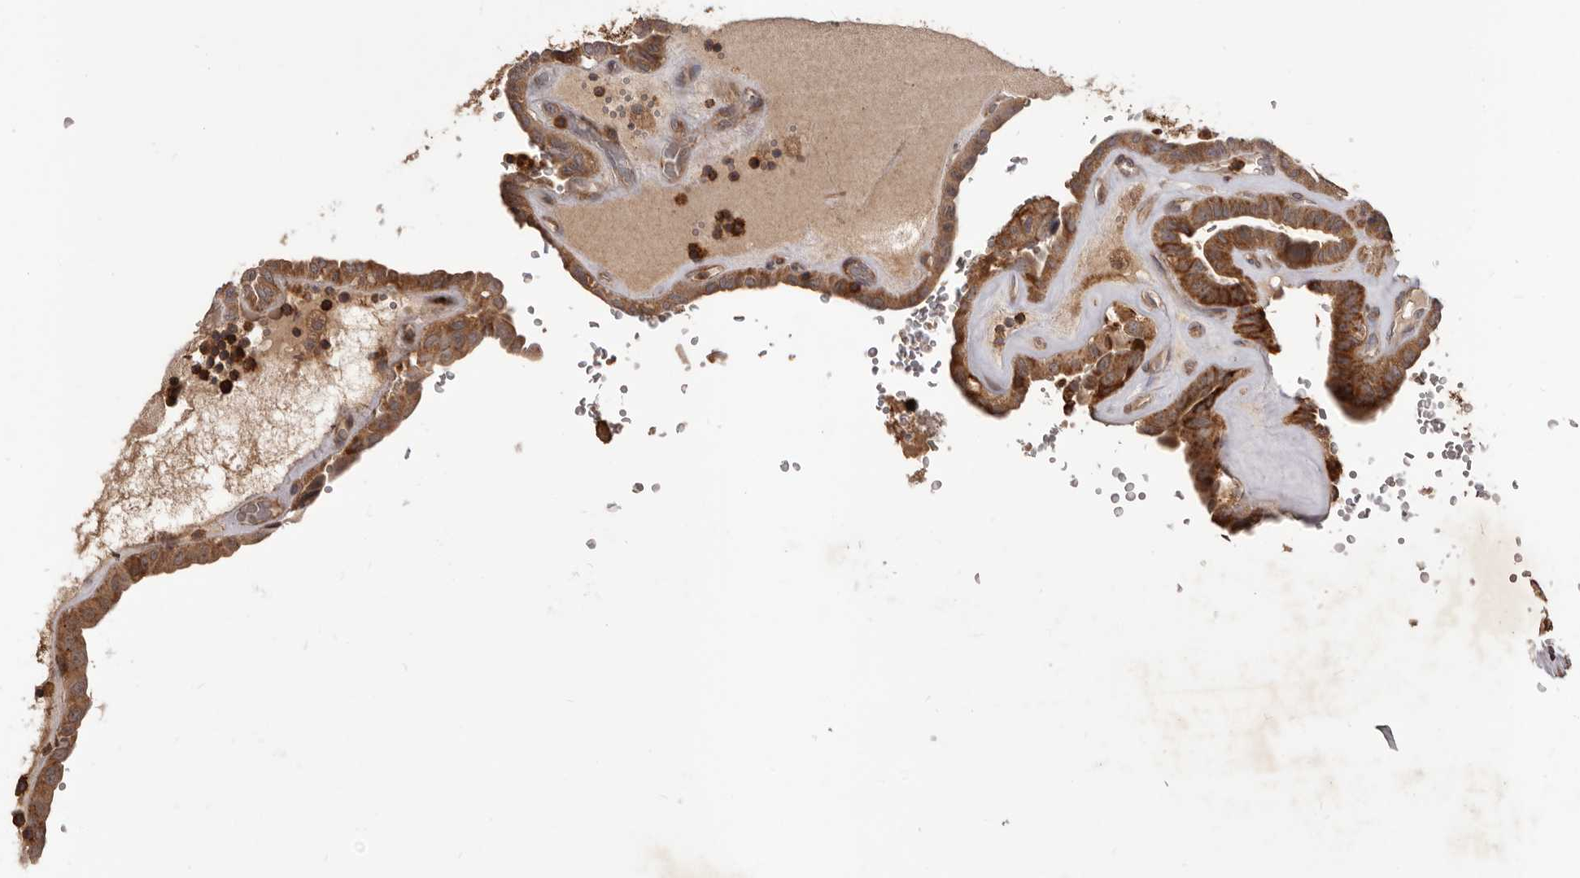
{"staining": {"intensity": "strong", "quantity": ">75%", "location": "cytoplasmic/membranous"}, "tissue": "thyroid cancer", "cell_type": "Tumor cells", "image_type": "cancer", "snomed": [{"axis": "morphology", "description": "Papillary adenocarcinoma, NOS"}, {"axis": "topography", "description": "Thyroid gland"}], "caption": "Immunohistochemical staining of human thyroid papillary adenocarcinoma demonstrates high levels of strong cytoplasmic/membranous positivity in approximately >75% of tumor cells.", "gene": "GLIPR2", "patient": {"sex": "male", "age": 77}}